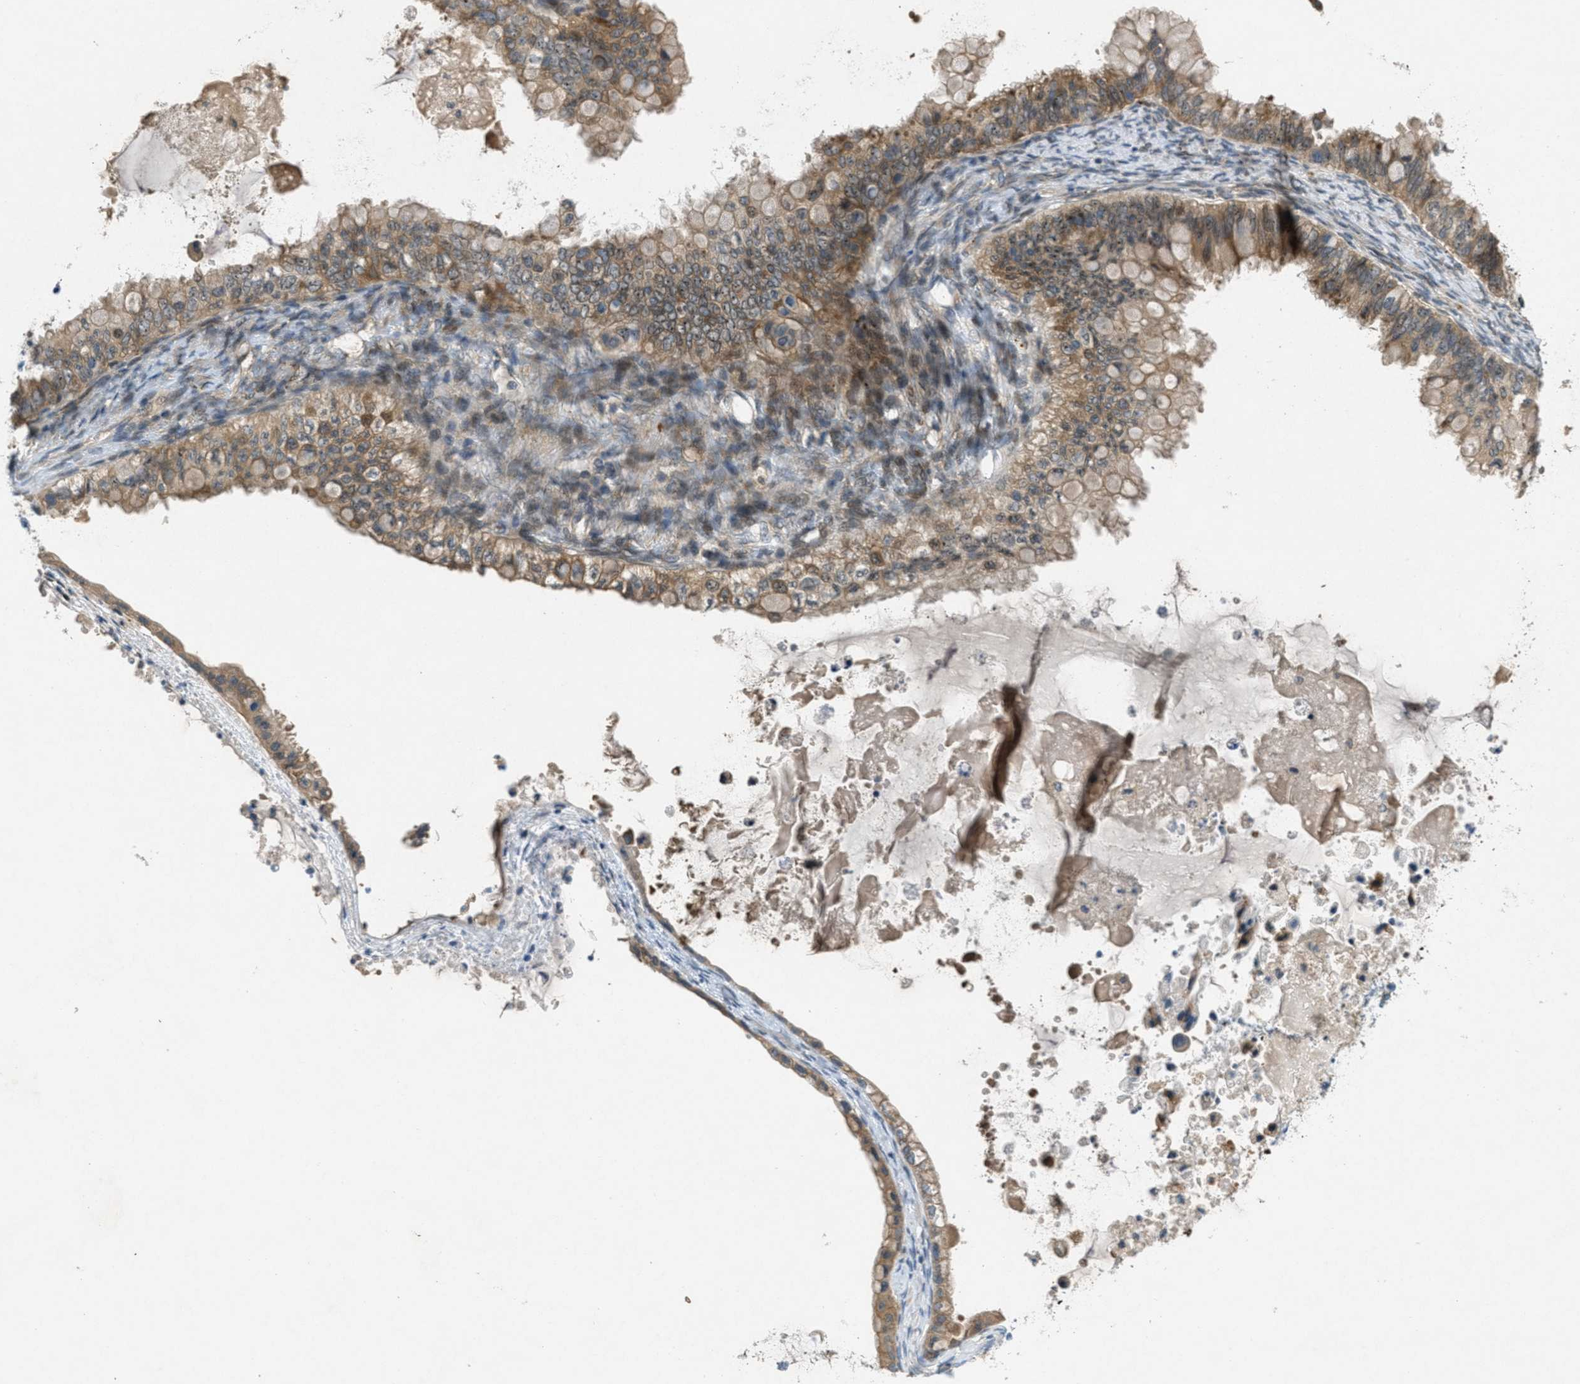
{"staining": {"intensity": "moderate", "quantity": ">75%", "location": "cytoplasmic/membranous"}, "tissue": "ovarian cancer", "cell_type": "Tumor cells", "image_type": "cancer", "snomed": [{"axis": "morphology", "description": "Cystadenocarcinoma, mucinous, NOS"}, {"axis": "topography", "description": "Ovary"}], "caption": "A brown stain labels moderate cytoplasmic/membranous positivity of a protein in human mucinous cystadenocarcinoma (ovarian) tumor cells.", "gene": "SIGMAR1", "patient": {"sex": "female", "age": 80}}